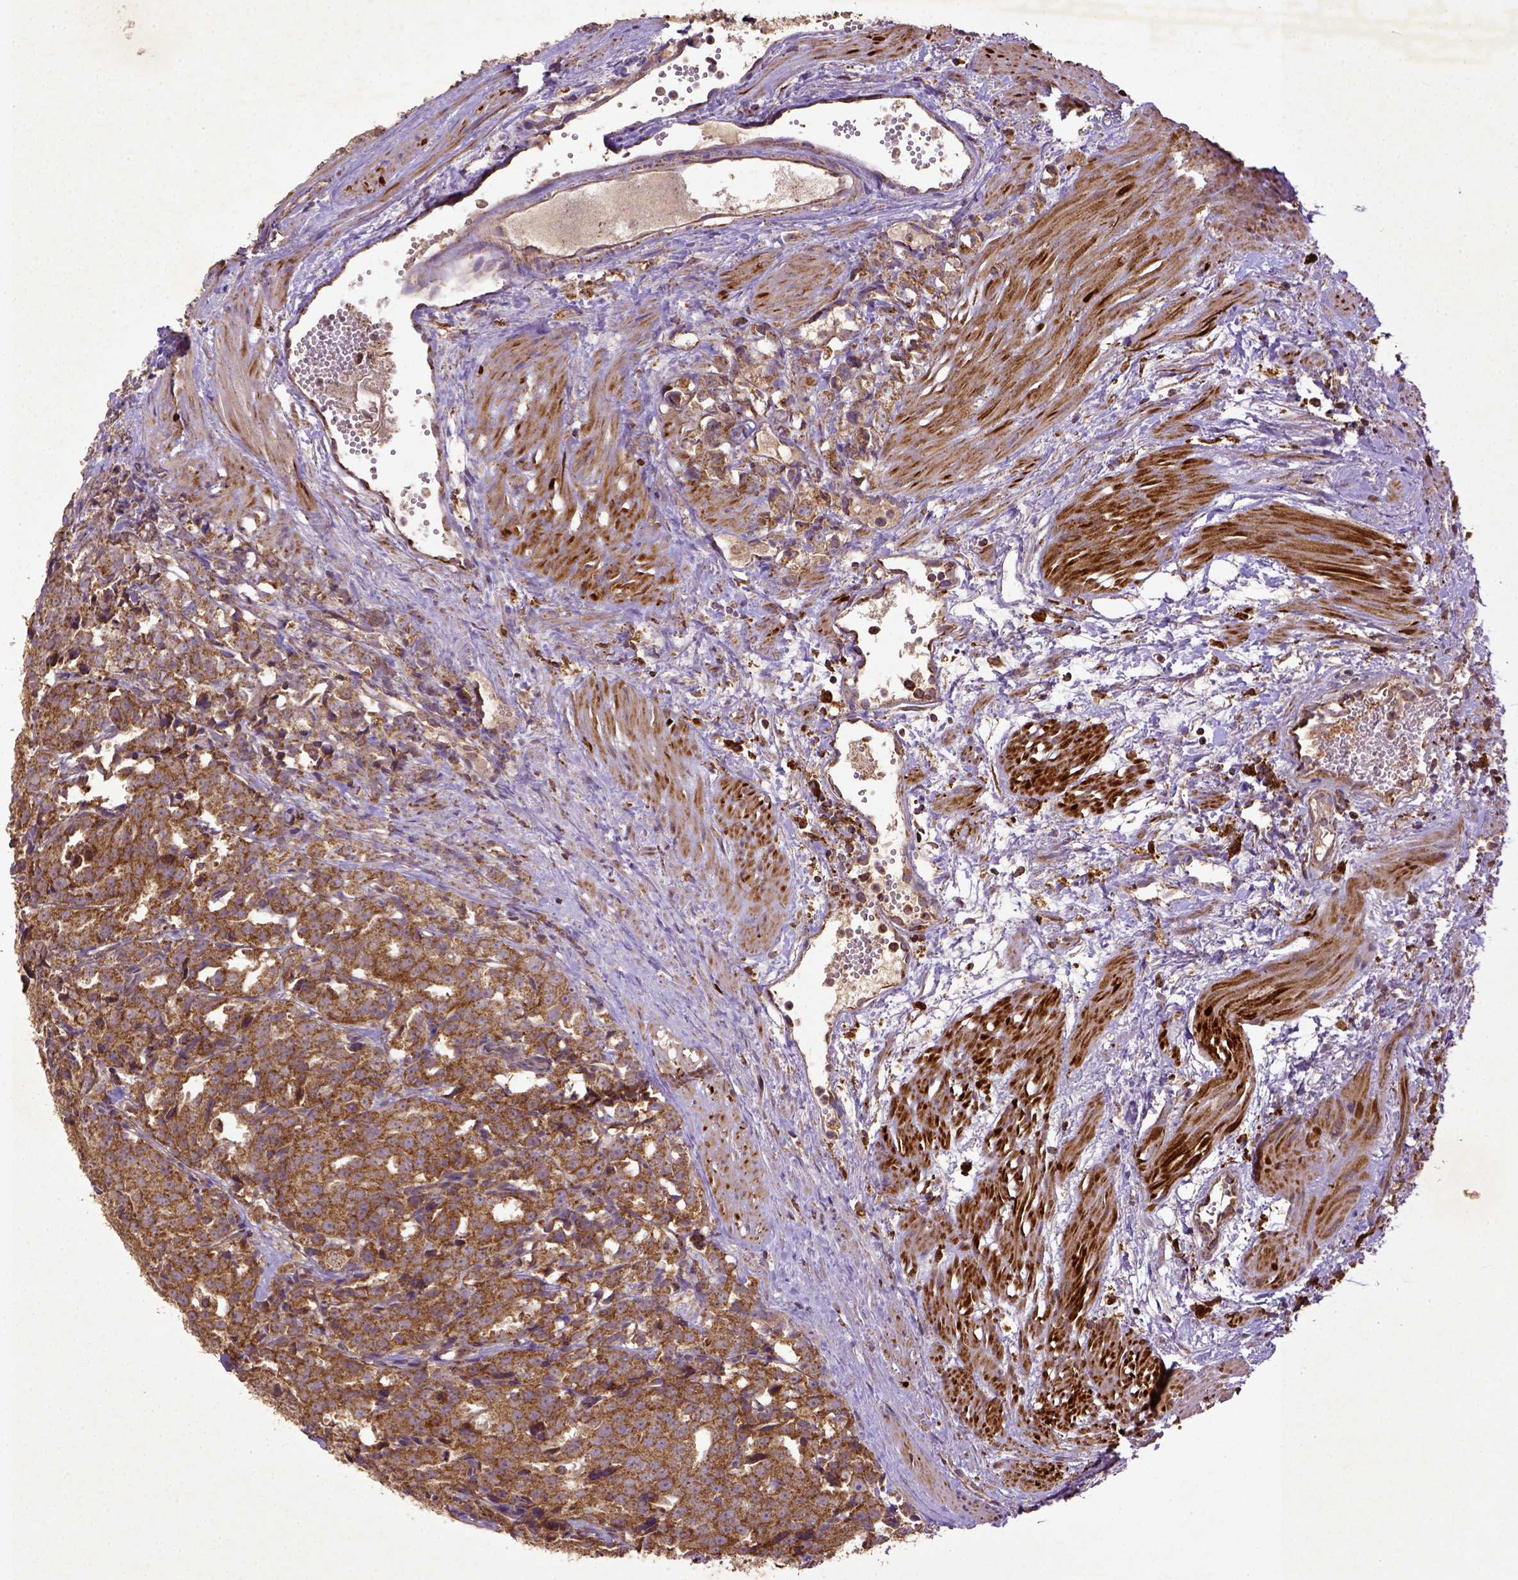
{"staining": {"intensity": "strong", "quantity": ">75%", "location": "cytoplasmic/membranous"}, "tissue": "prostate cancer", "cell_type": "Tumor cells", "image_type": "cancer", "snomed": [{"axis": "morphology", "description": "Adenocarcinoma, High grade"}, {"axis": "topography", "description": "Prostate"}], "caption": "High-magnification brightfield microscopy of prostate cancer (high-grade adenocarcinoma) stained with DAB (3,3'-diaminobenzidine) (brown) and counterstained with hematoxylin (blue). tumor cells exhibit strong cytoplasmic/membranous staining is appreciated in about>75% of cells.", "gene": "MT-CO1", "patient": {"sex": "male", "age": 53}}